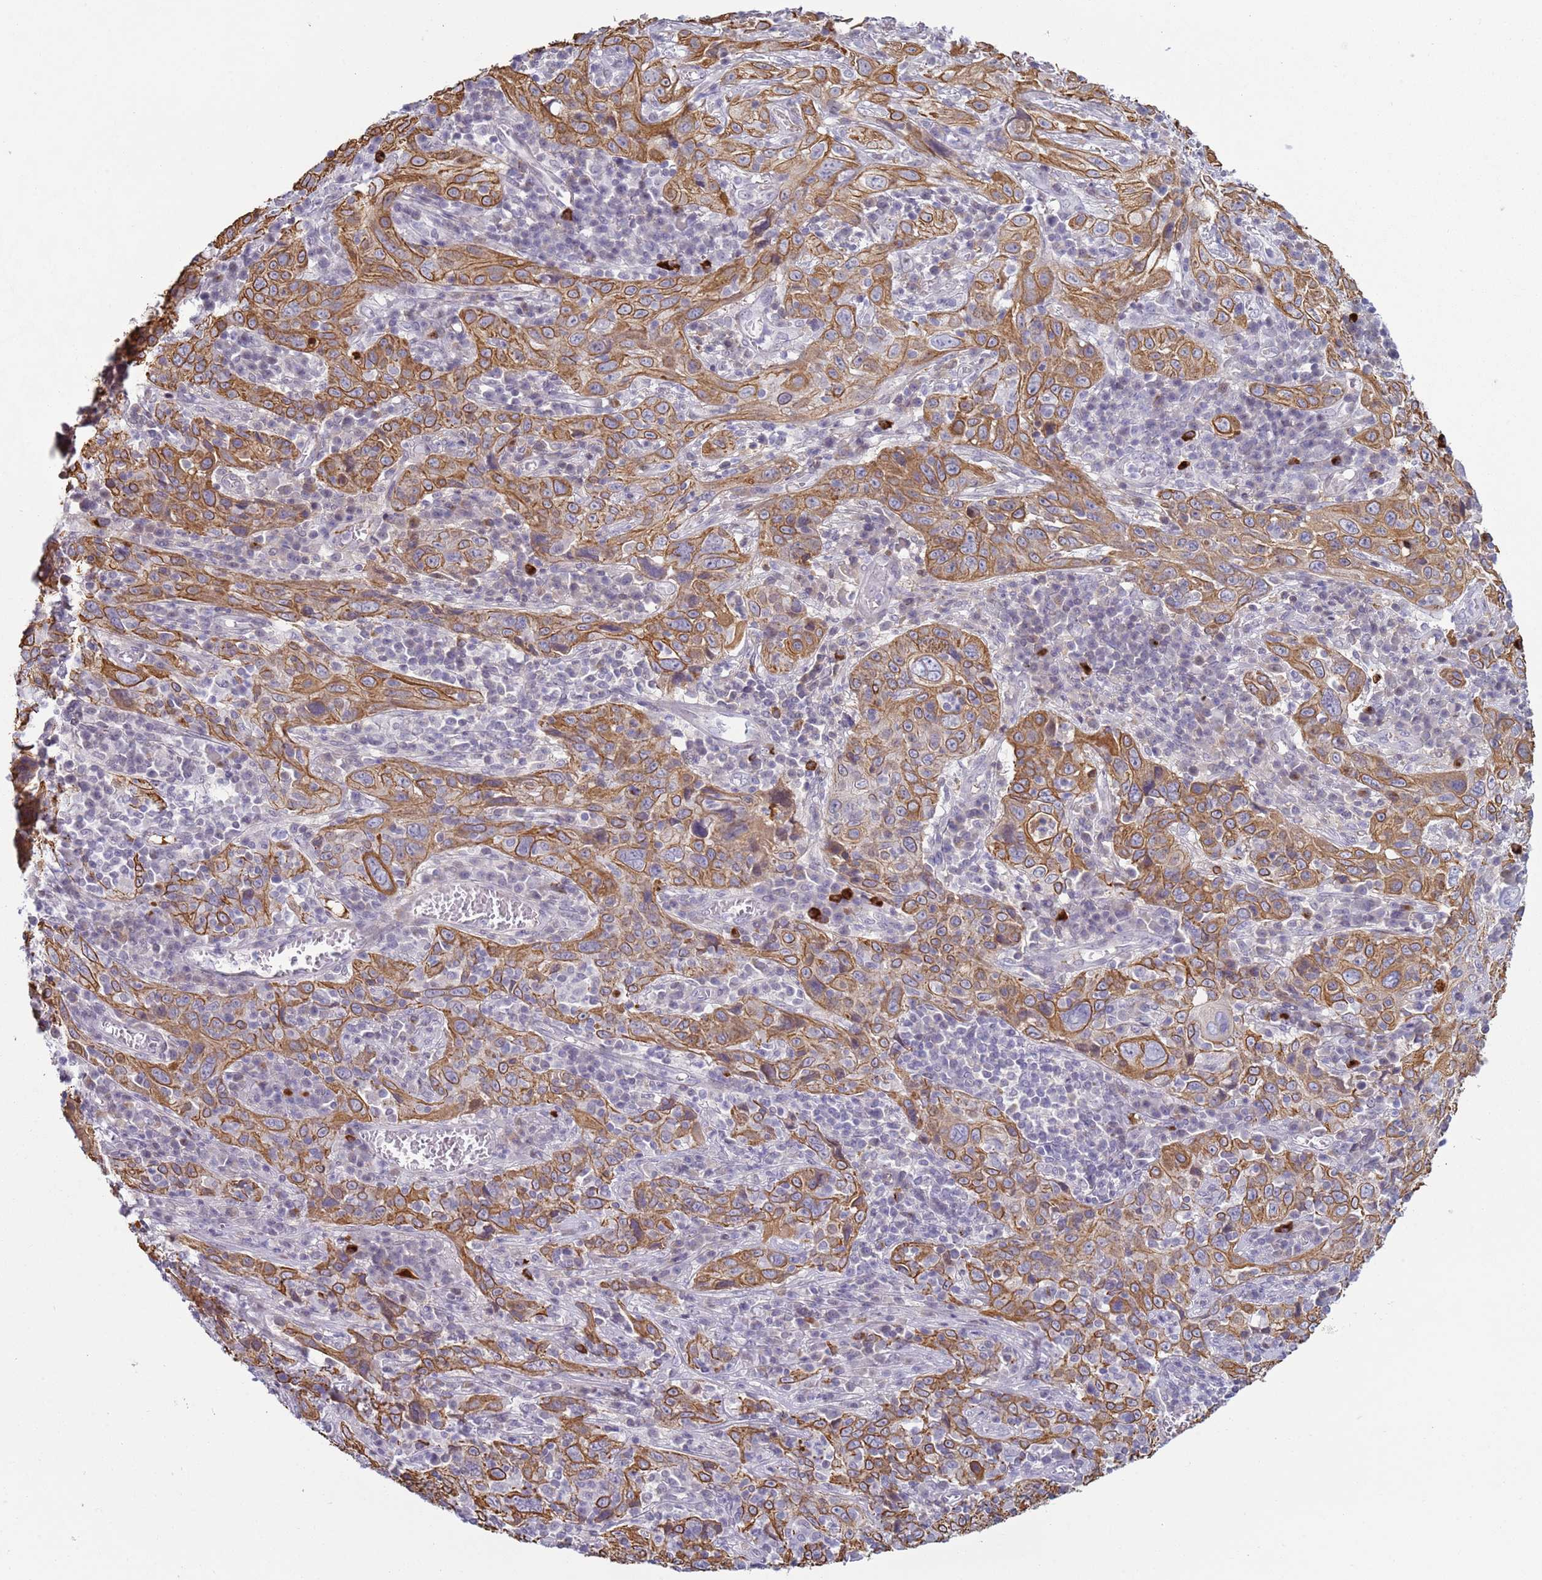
{"staining": {"intensity": "moderate", "quantity": ">75%", "location": "cytoplasmic/membranous"}, "tissue": "cervical cancer", "cell_type": "Tumor cells", "image_type": "cancer", "snomed": [{"axis": "morphology", "description": "Squamous cell carcinoma, NOS"}, {"axis": "topography", "description": "Cervix"}], "caption": "Squamous cell carcinoma (cervical) stained with a protein marker shows moderate staining in tumor cells.", "gene": "NPAP1", "patient": {"sex": "female", "age": 46}}